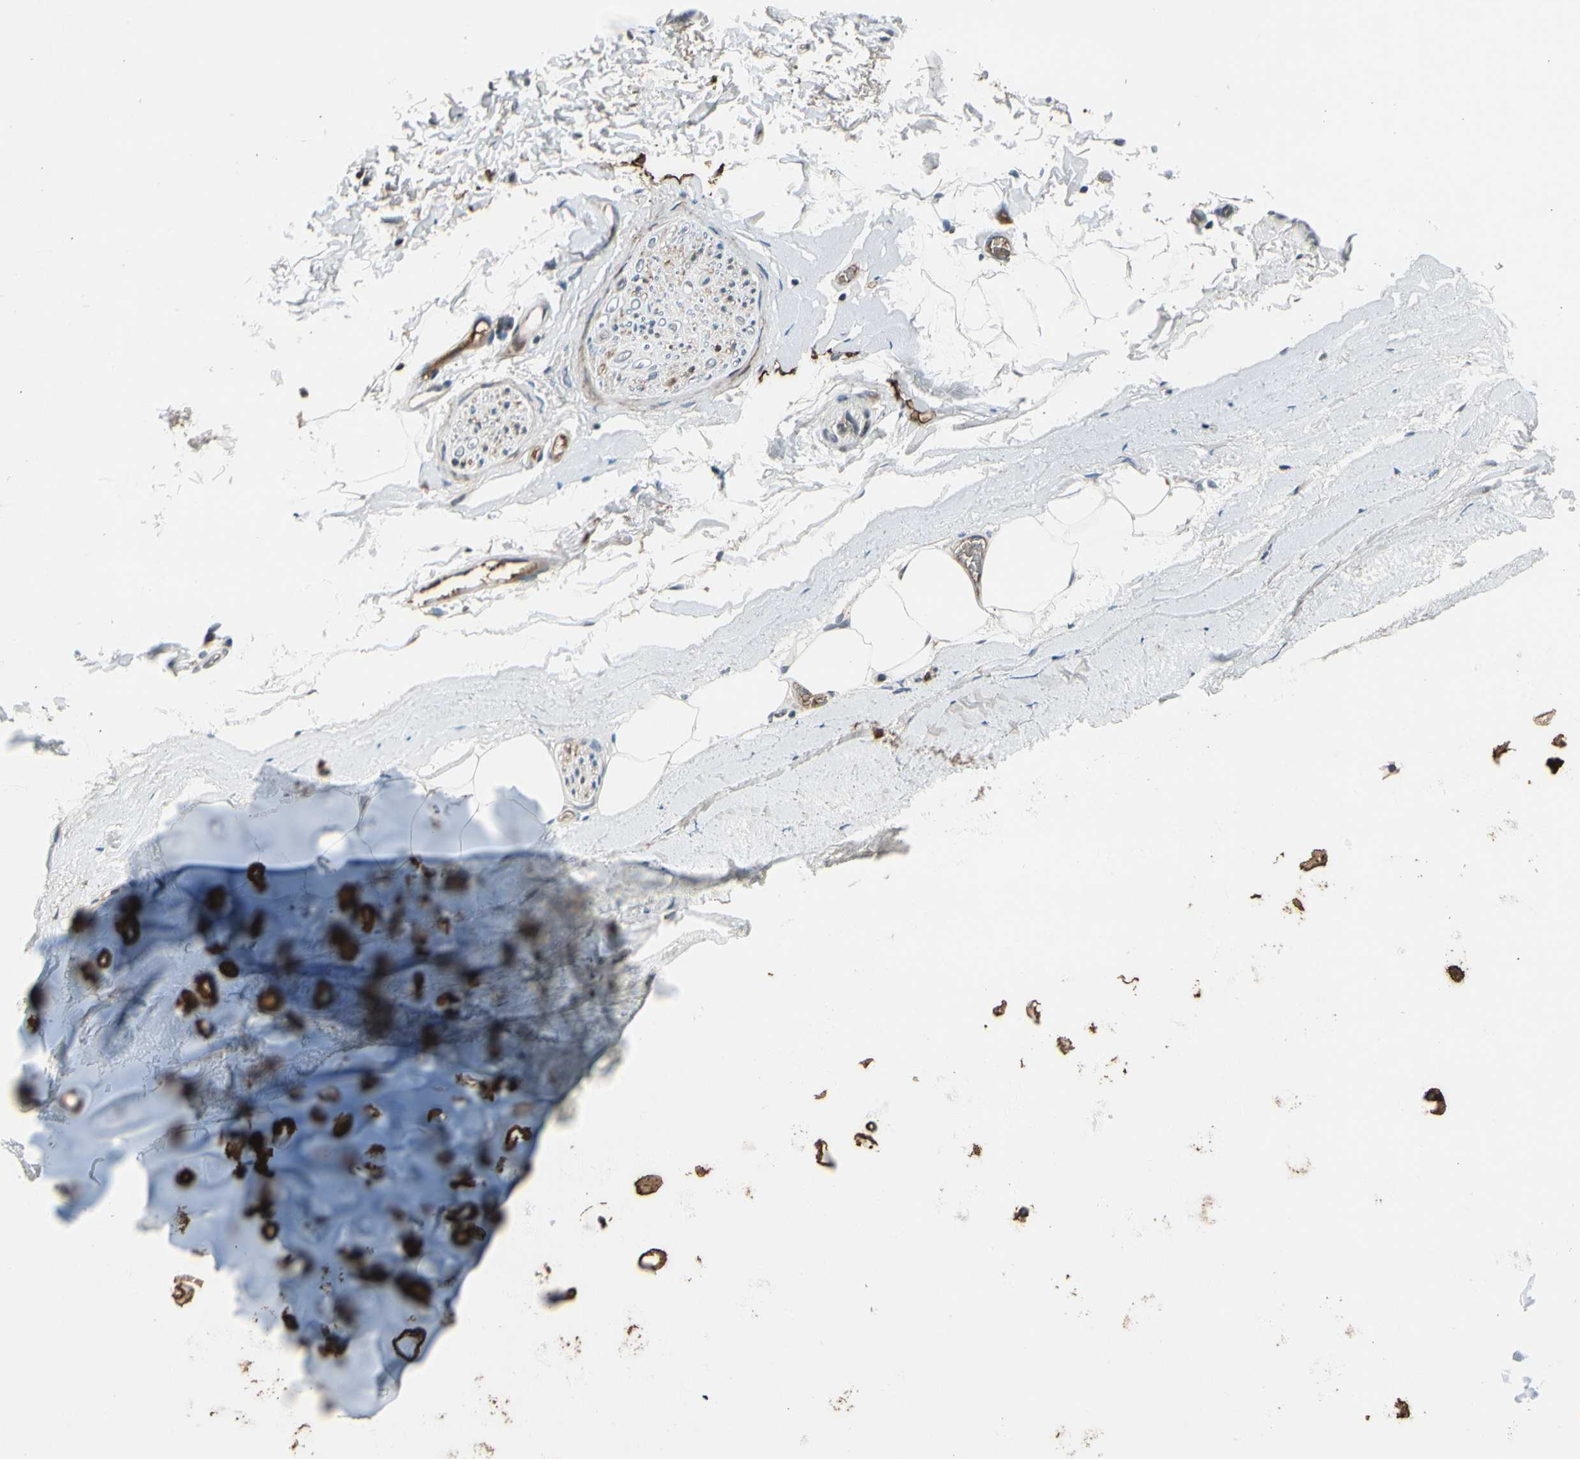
{"staining": {"intensity": "negative", "quantity": "none", "location": "none"}, "tissue": "adipose tissue", "cell_type": "Adipocytes", "image_type": "normal", "snomed": [{"axis": "morphology", "description": "Normal tissue, NOS"}, {"axis": "topography", "description": "Bronchus"}], "caption": "This is an immunohistochemistry photomicrograph of unremarkable adipose tissue. There is no positivity in adipocytes.", "gene": "PDPN", "patient": {"sex": "female", "age": 73}}